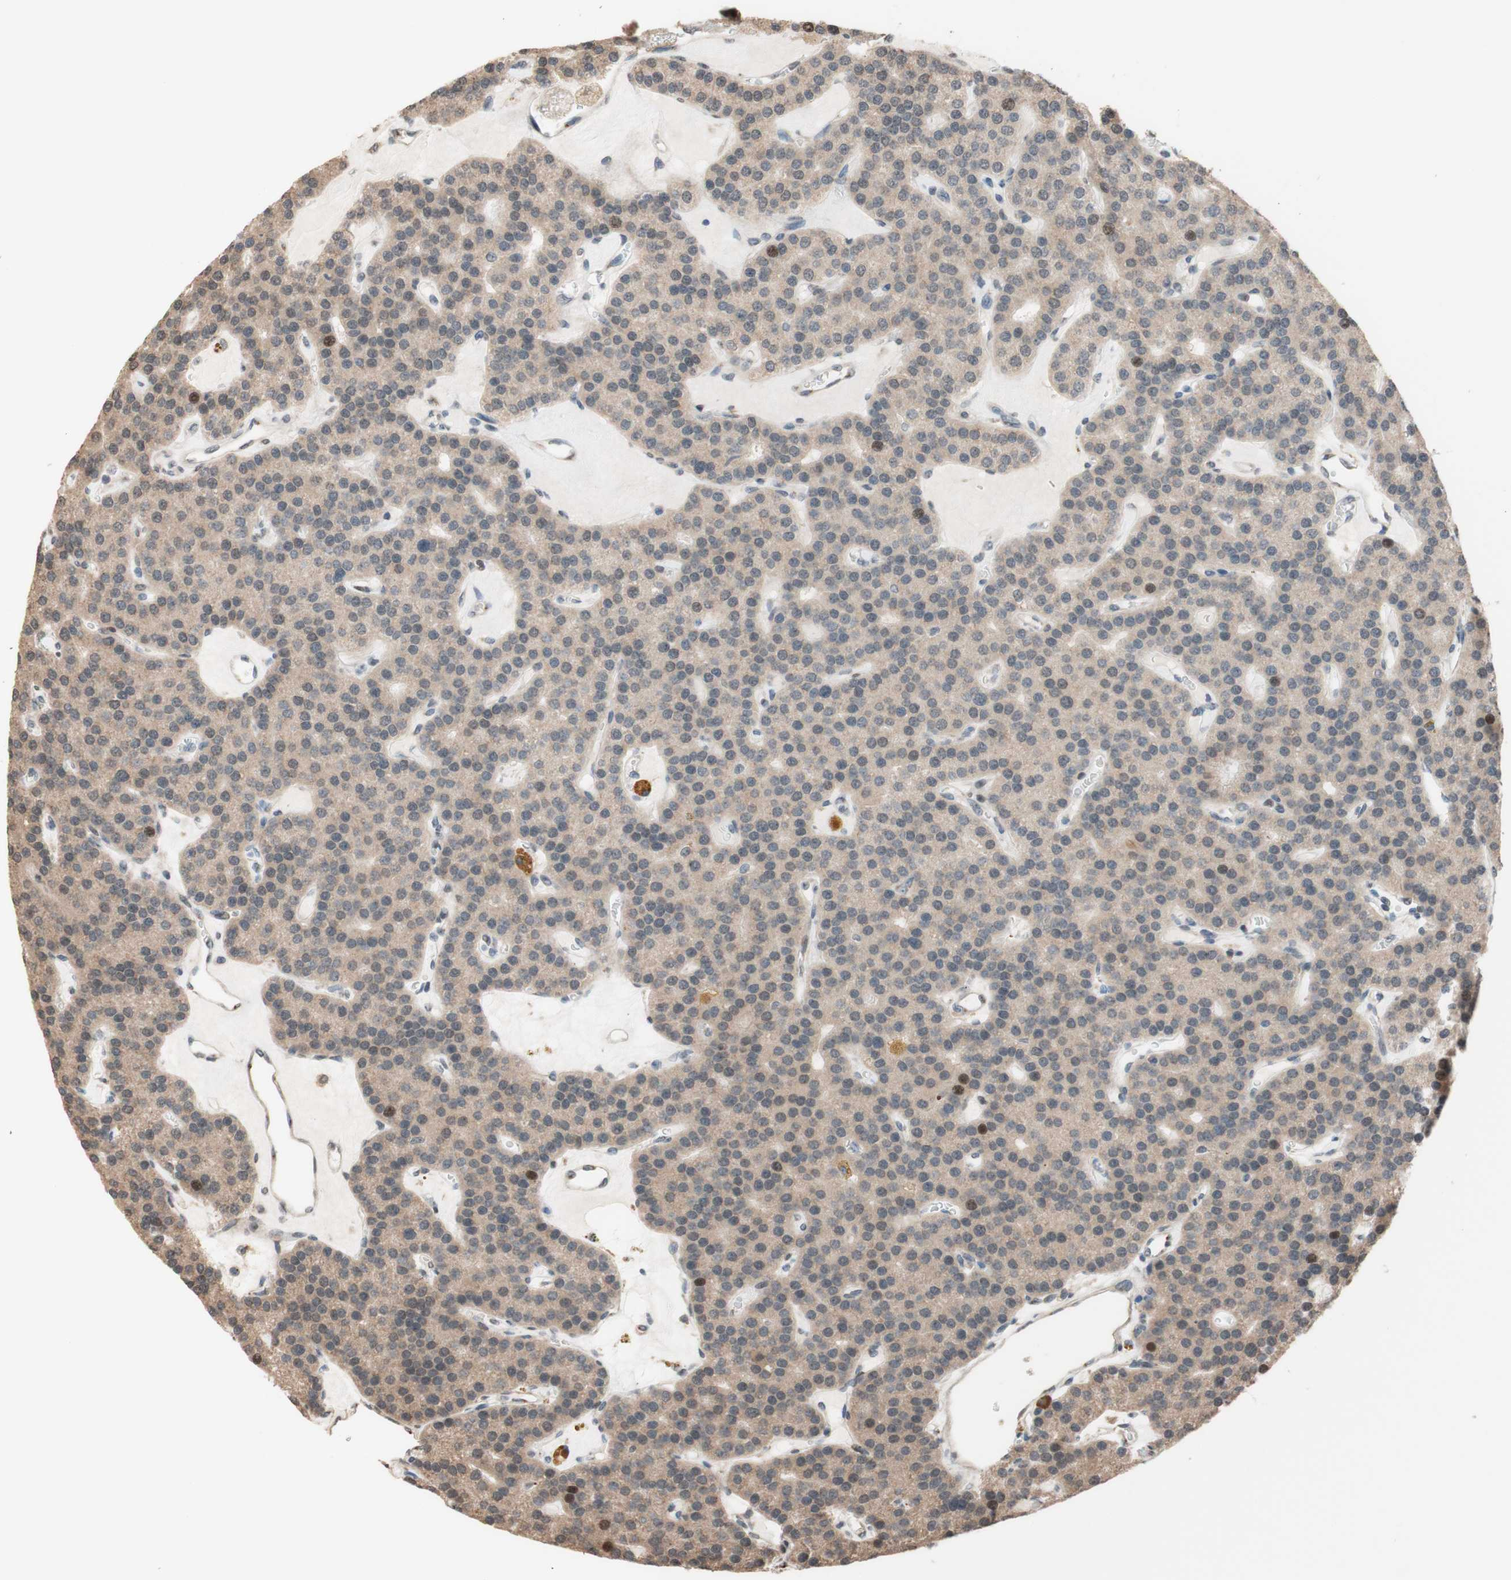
{"staining": {"intensity": "moderate", "quantity": ">75%", "location": "cytoplasmic/membranous"}, "tissue": "parathyroid gland", "cell_type": "Glandular cells", "image_type": "normal", "snomed": [{"axis": "morphology", "description": "Normal tissue, NOS"}, {"axis": "morphology", "description": "Adenoma, NOS"}, {"axis": "topography", "description": "Parathyroid gland"}], "caption": "The micrograph shows a brown stain indicating the presence of a protein in the cytoplasmic/membranous of glandular cells in parathyroid gland.", "gene": "CCNC", "patient": {"sex": "female", "age": 86}}